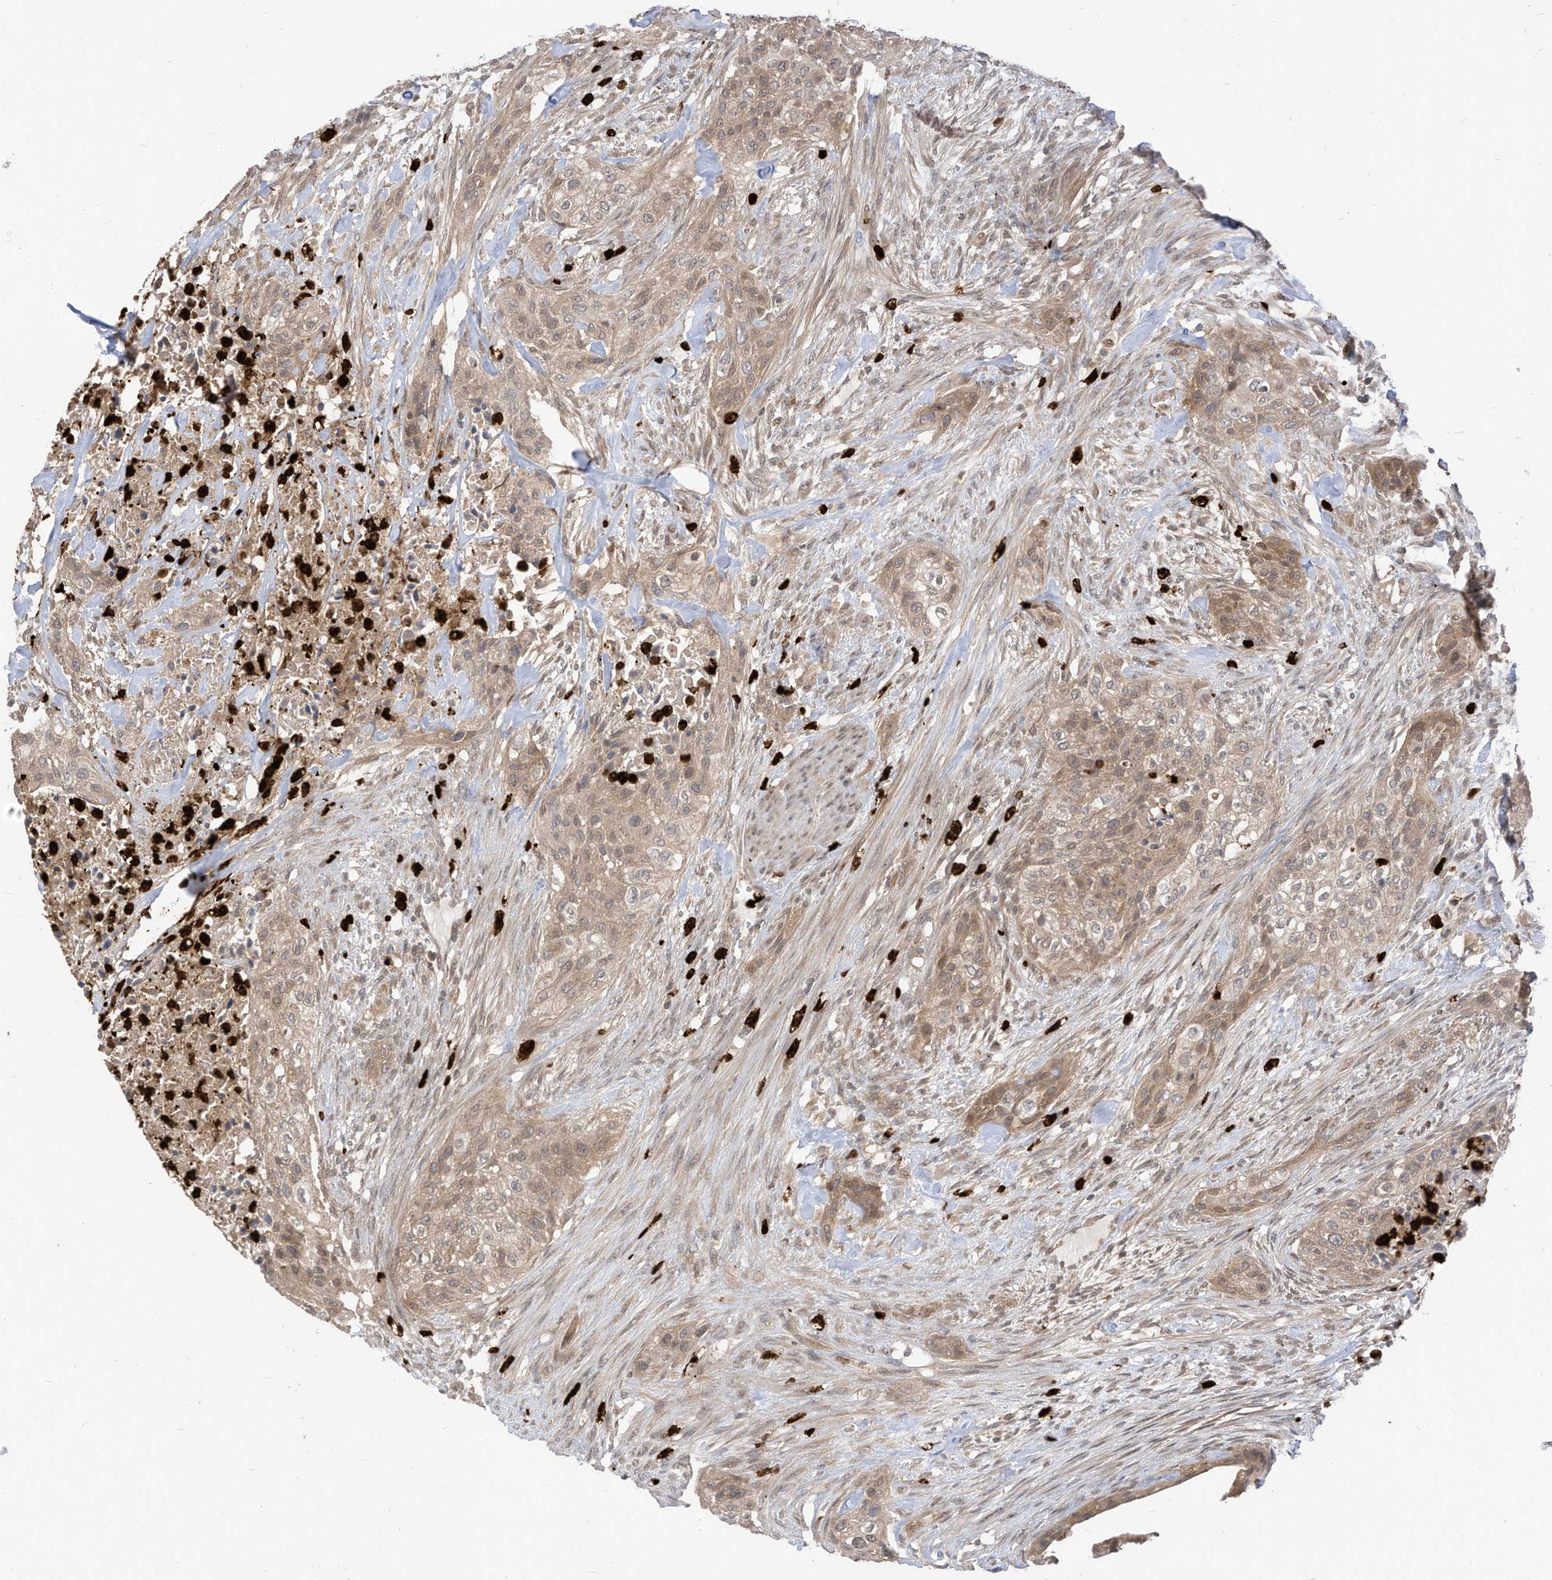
{"staining": {"intensity": "weak", "quantity": ">75%", "location": "cytoplasmic/membranous"}, "tissue": "urothelial cancer", "cell_type": "Tumor cells", "image_type": "cancer", "snomed": [{"axis": "morphology", "description": "Urothelial carcinoma, High grade"}, {"axis": "topography", "description": "Urinary bladder"}], "caption": "Tumor cells show low levels of weak cytoplasmic/membranous staining in approximately >75% of cells in urothelial carcinoma (high-grade).", "gene": "CNKSR1", "patient": {"sex": "male", "age": 35}}